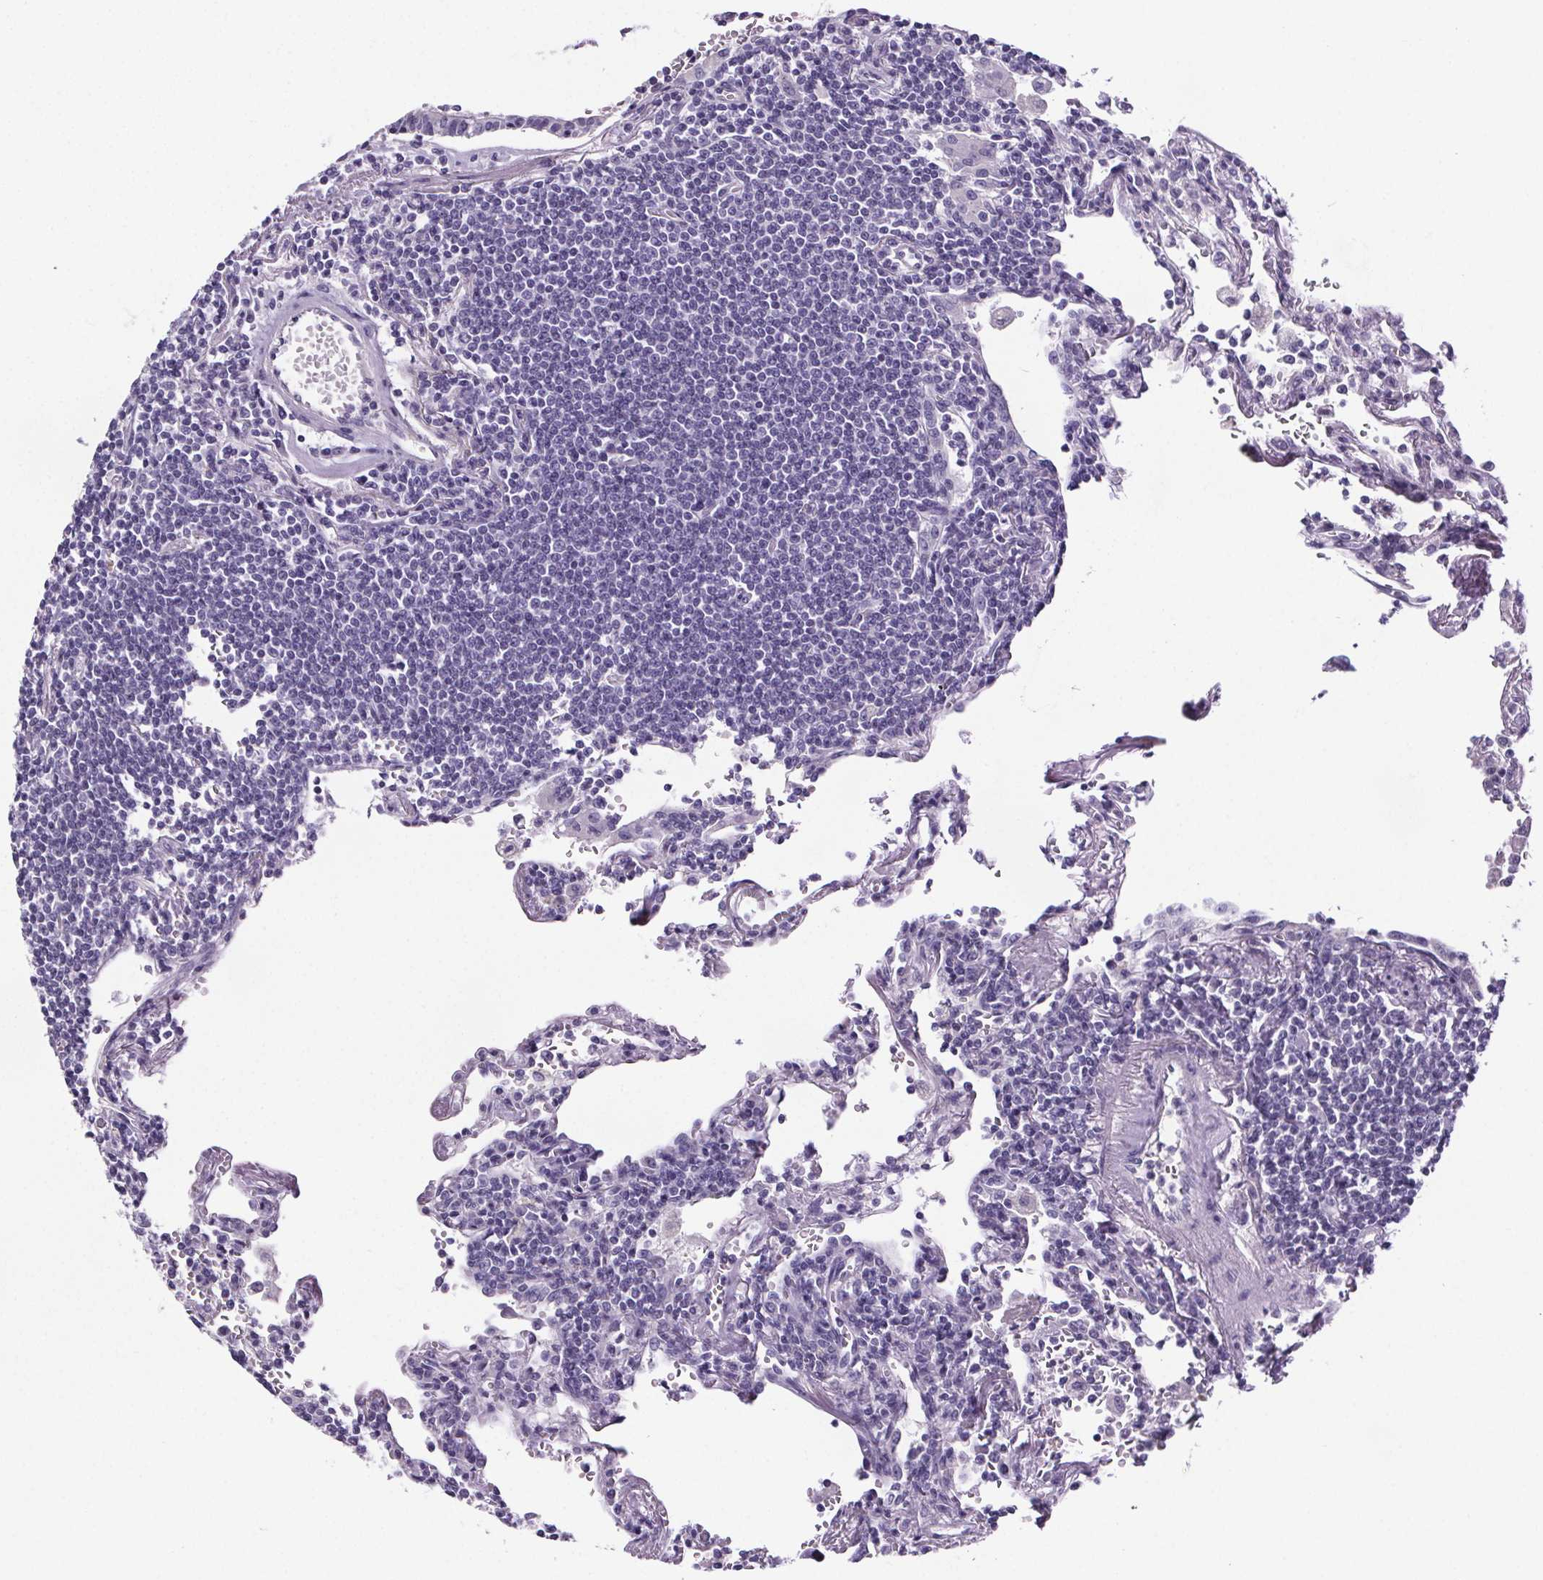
{"staining": {"intensity": "negative", "quantity": "none", "location": "none"}, "tissue": "lymphoma", "cell_type": "Tumor cells", "image_type": "cancer", "snomed": [{"axis": "morphology", "description": "Malignant lymphoma, non-Hodgkin's type, Low grade"}, {"axis": "topography", "description": "Lung"}], "caption": "An immunohistochemistry (IHC) histopathology image of malignant lymphoma, non-Hodgkin's type (low-grade) is shown. There is no staining in tumor cells of malignant lymphoma, non-Hodgkin's type (low-grade).", "gene": "CUBN", "patient": {"sex": "female", "age": 71}}